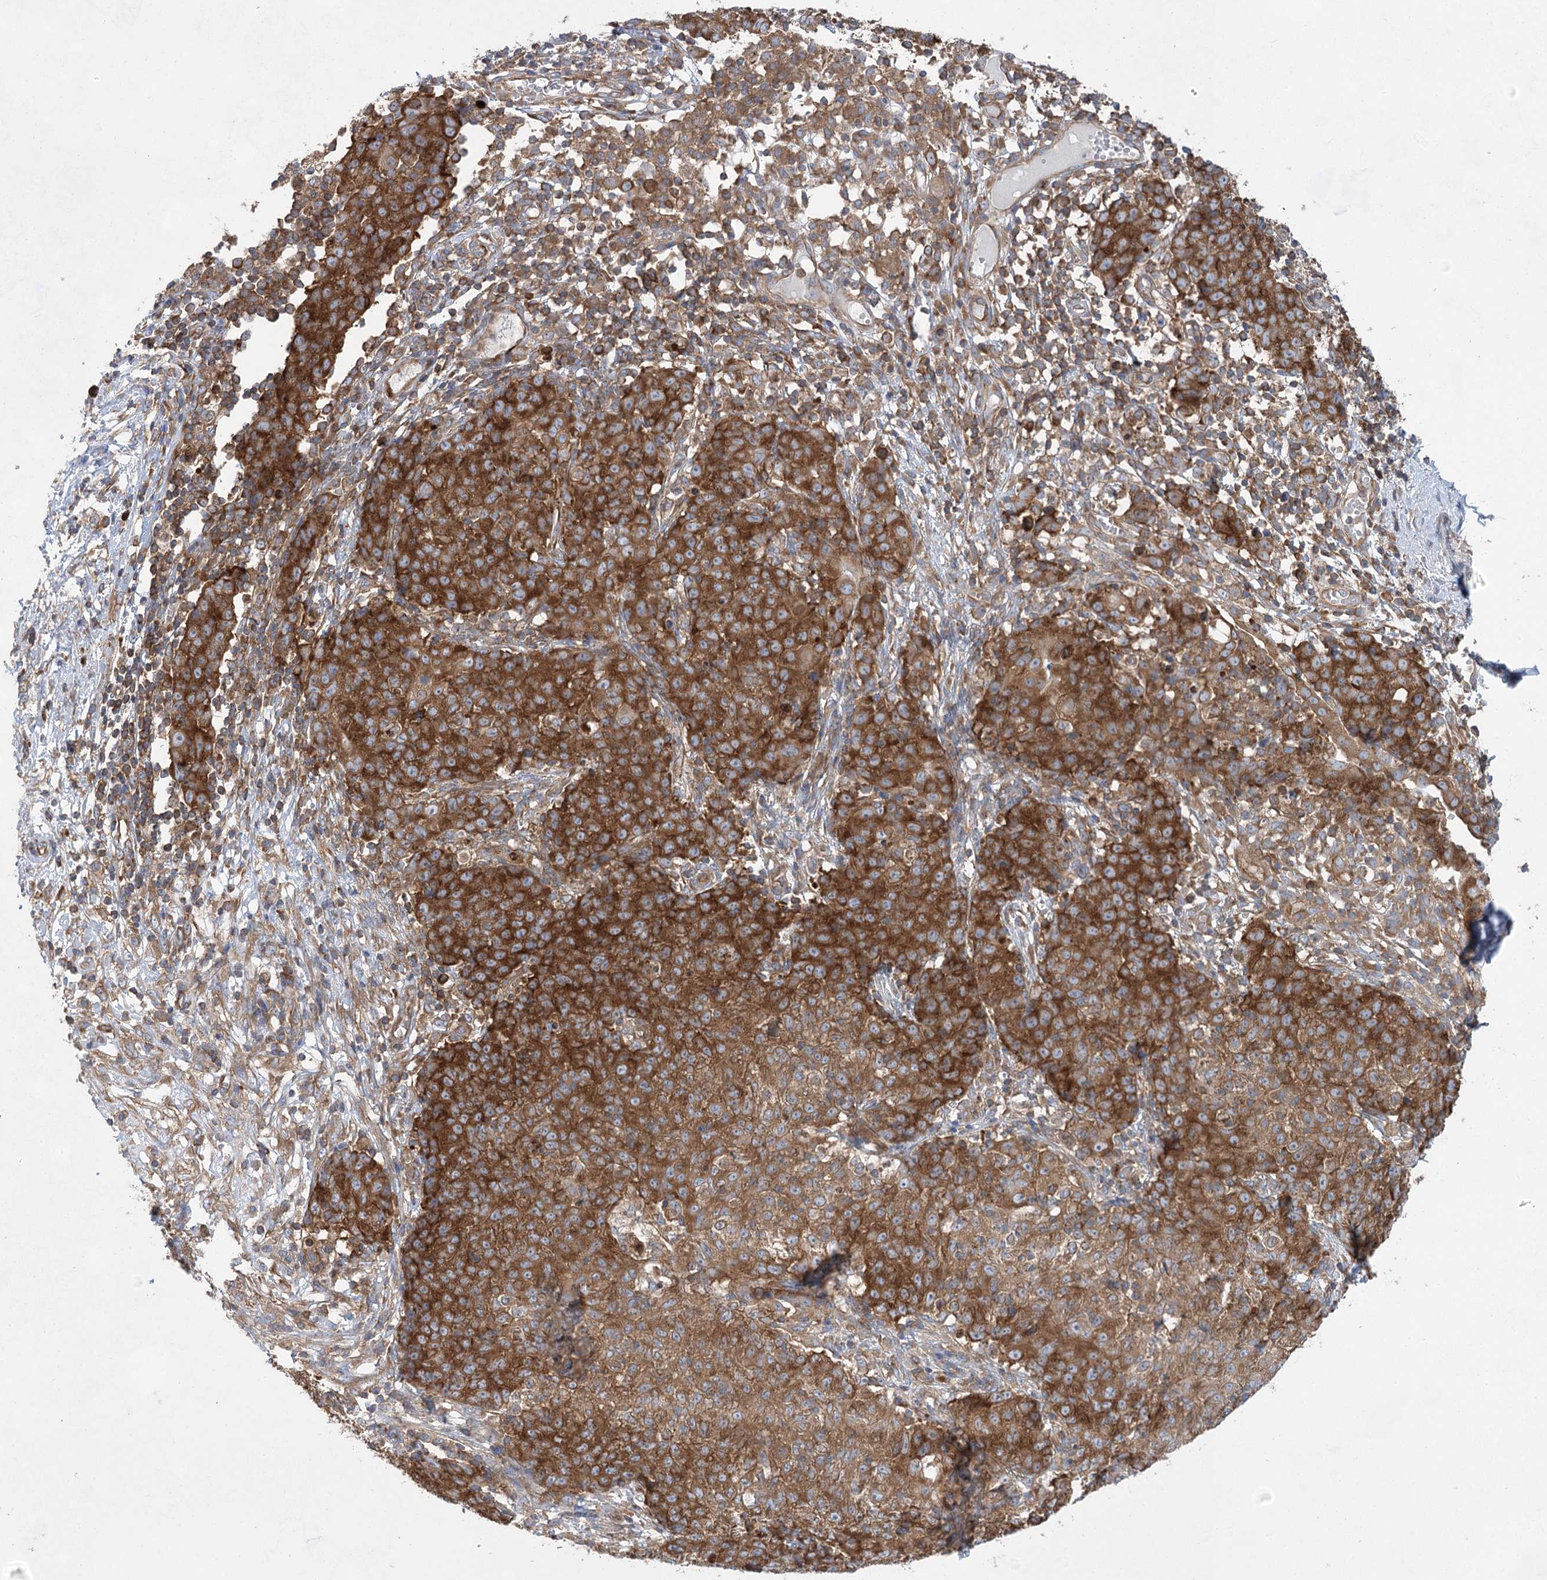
{"staining": {"intensity": "strong", "quantity": ">75%", "location": "cytoplasmic/membranous"}, "tissue": "ovarian cancer", "cell_type": "Tumor cells", "image_type": "cancer", "snomed": [{"axis": "morphology", "description": "Carcinoma, endometroid"}, {"axis": "topography", "description": "Ovary"}], "caption": "Brown immunohistochemical staining in human endometroid carcinoma (ovarian) reveals strong cytoplasmic/membranous expression in approximately >75% of tumor cells. (Brightfield microscopy of DAB IHC at high magnification).", "gene": "EIF3A", "patient": {"sex": "female", "age": 42}}